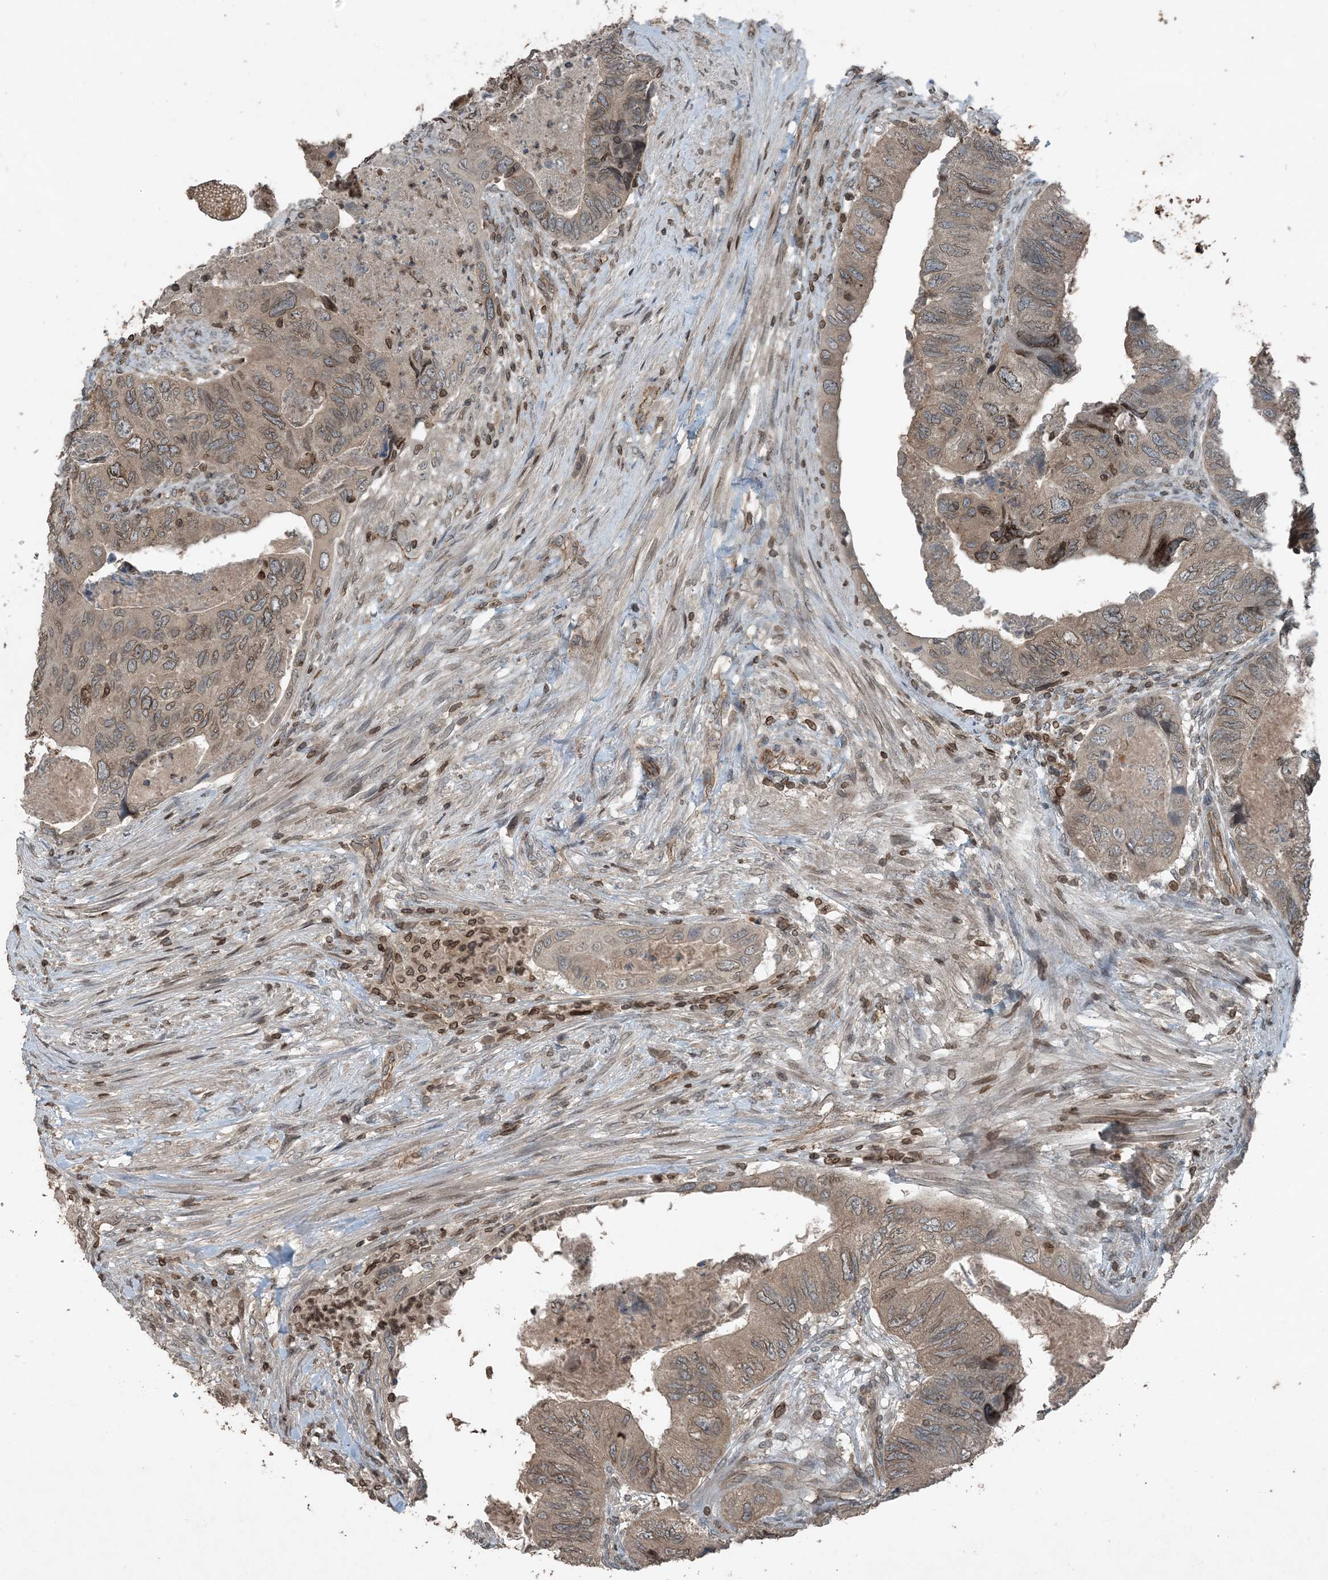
{"staining": {"intensity": "moderate", "quantity": ">75%", "location": "cytoplasmic/membranous"}, "tissue": "colorectal cancer", "cell_type": "Tumor cells", "image_type": "cancer", "snomed": [{"axis": "morphology", "description": "Adenocarcinoma, NOS"}, {"axis": "topography", "description": "Rectum"}], "caption": "This image displays colorectal adenocarcinoma stained with IHC to label a protein in brown. The cytoplasmic/membranous of tumor cells show moderate positivity for the protein. Nuclei are counter-stained blue.", "gene": "ZFAND2B", "patient": {"sex": "male", "age": 63}}